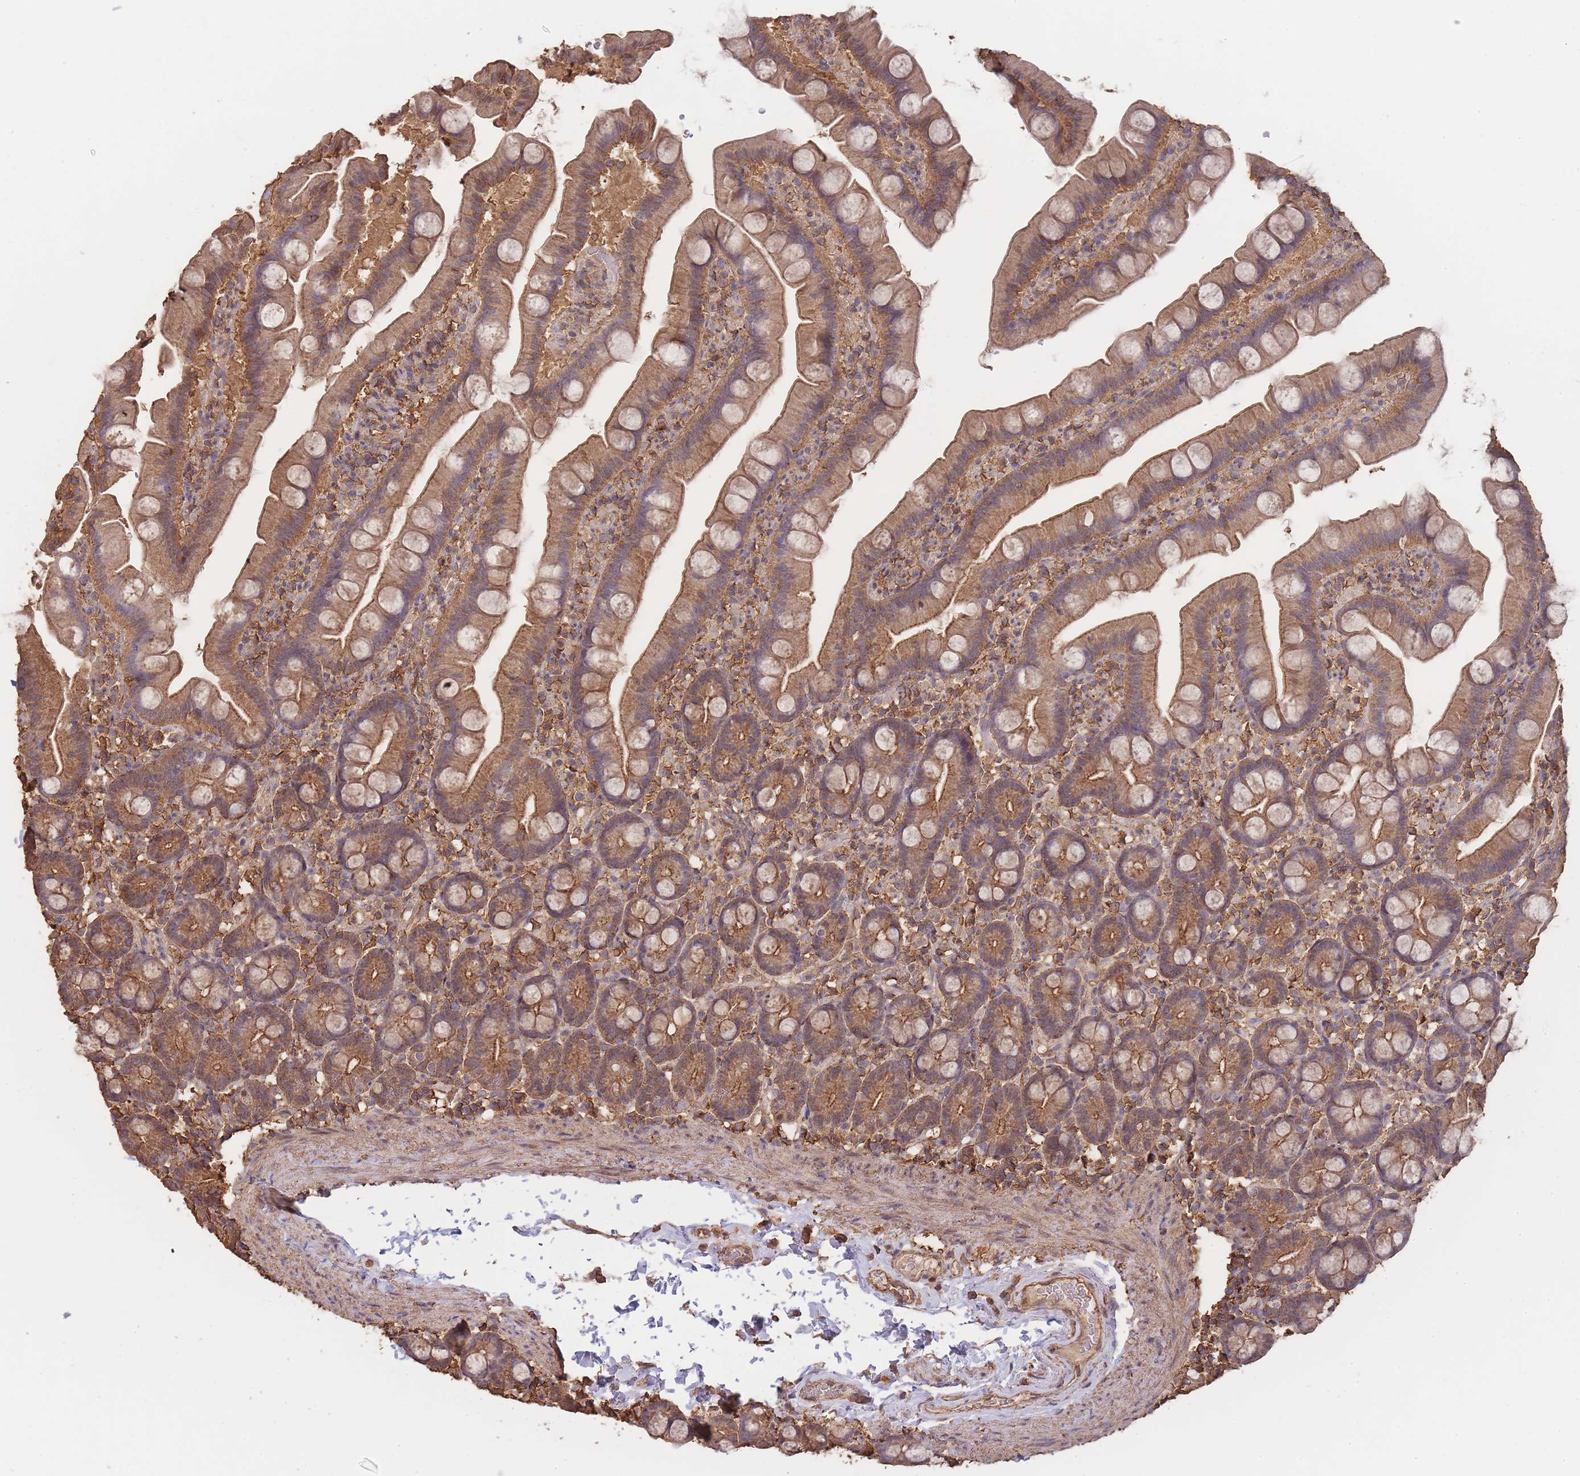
{"staining": {"intensity": "moderate", "quantity": ">75%", "location": "cytoplasmic/membranous"}, "tissue": "small intestine", "cell_type": "Glandular cells", "image_type": "normal", "snomed": [{"axis": "morphology", "description": "Normal tissue, NOS"}, {"axis": "topography", "description": "Small intestine"}], "caption": "Immunohistochemistry histopathology image of unremarkable human small intestine stained for a protein (brown), which displays medium levels of moderate cytoplasmic/membranous staining in about >75% of glandular cells.", "gene": "METRN", "patient": {"sex": "female", "age": 68}}